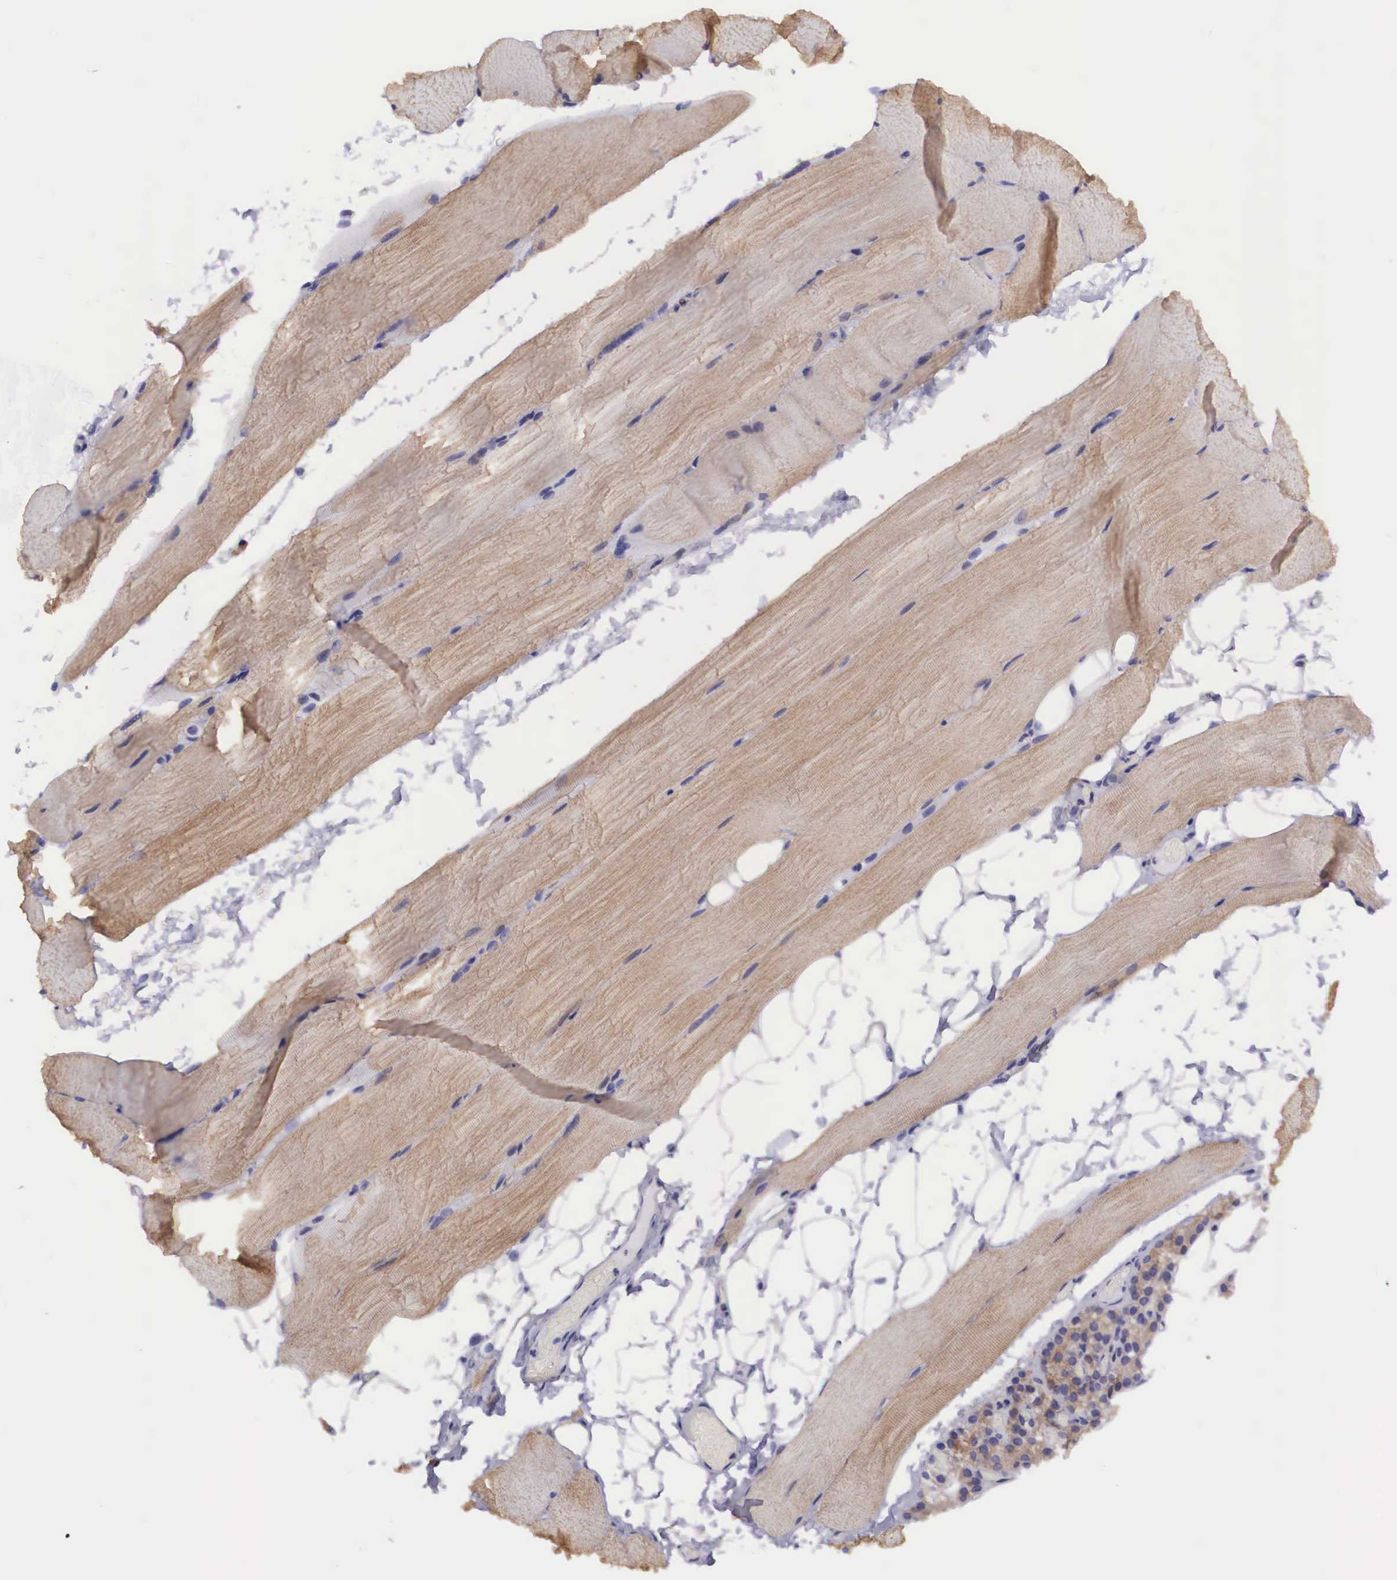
{"staining": {"intensity": "moderate", "quantity": "25%-75%", "location": "cytoplasmic/membranous"}, "tissue": "skeletal muscle", "cell_type": "Myocytes", "image_type": "normal", "snomed": [{"axis": "morphology", "description": "Normal tissue, NOS"}, {"axis": "topography", "description": "Skeletal muscle"}, {"axis": "topography", "description": "Parathyroid gland"}], "caption": "This image demonstrates immunohistochemistry (IHC) staining of benign human skeletal muscle, with medium moderate cytoplasmic/membranous expression in about 25%-75% of myocytes.", "gene": "BCAR1", "patient": {"sex": "female", "age": 37}}